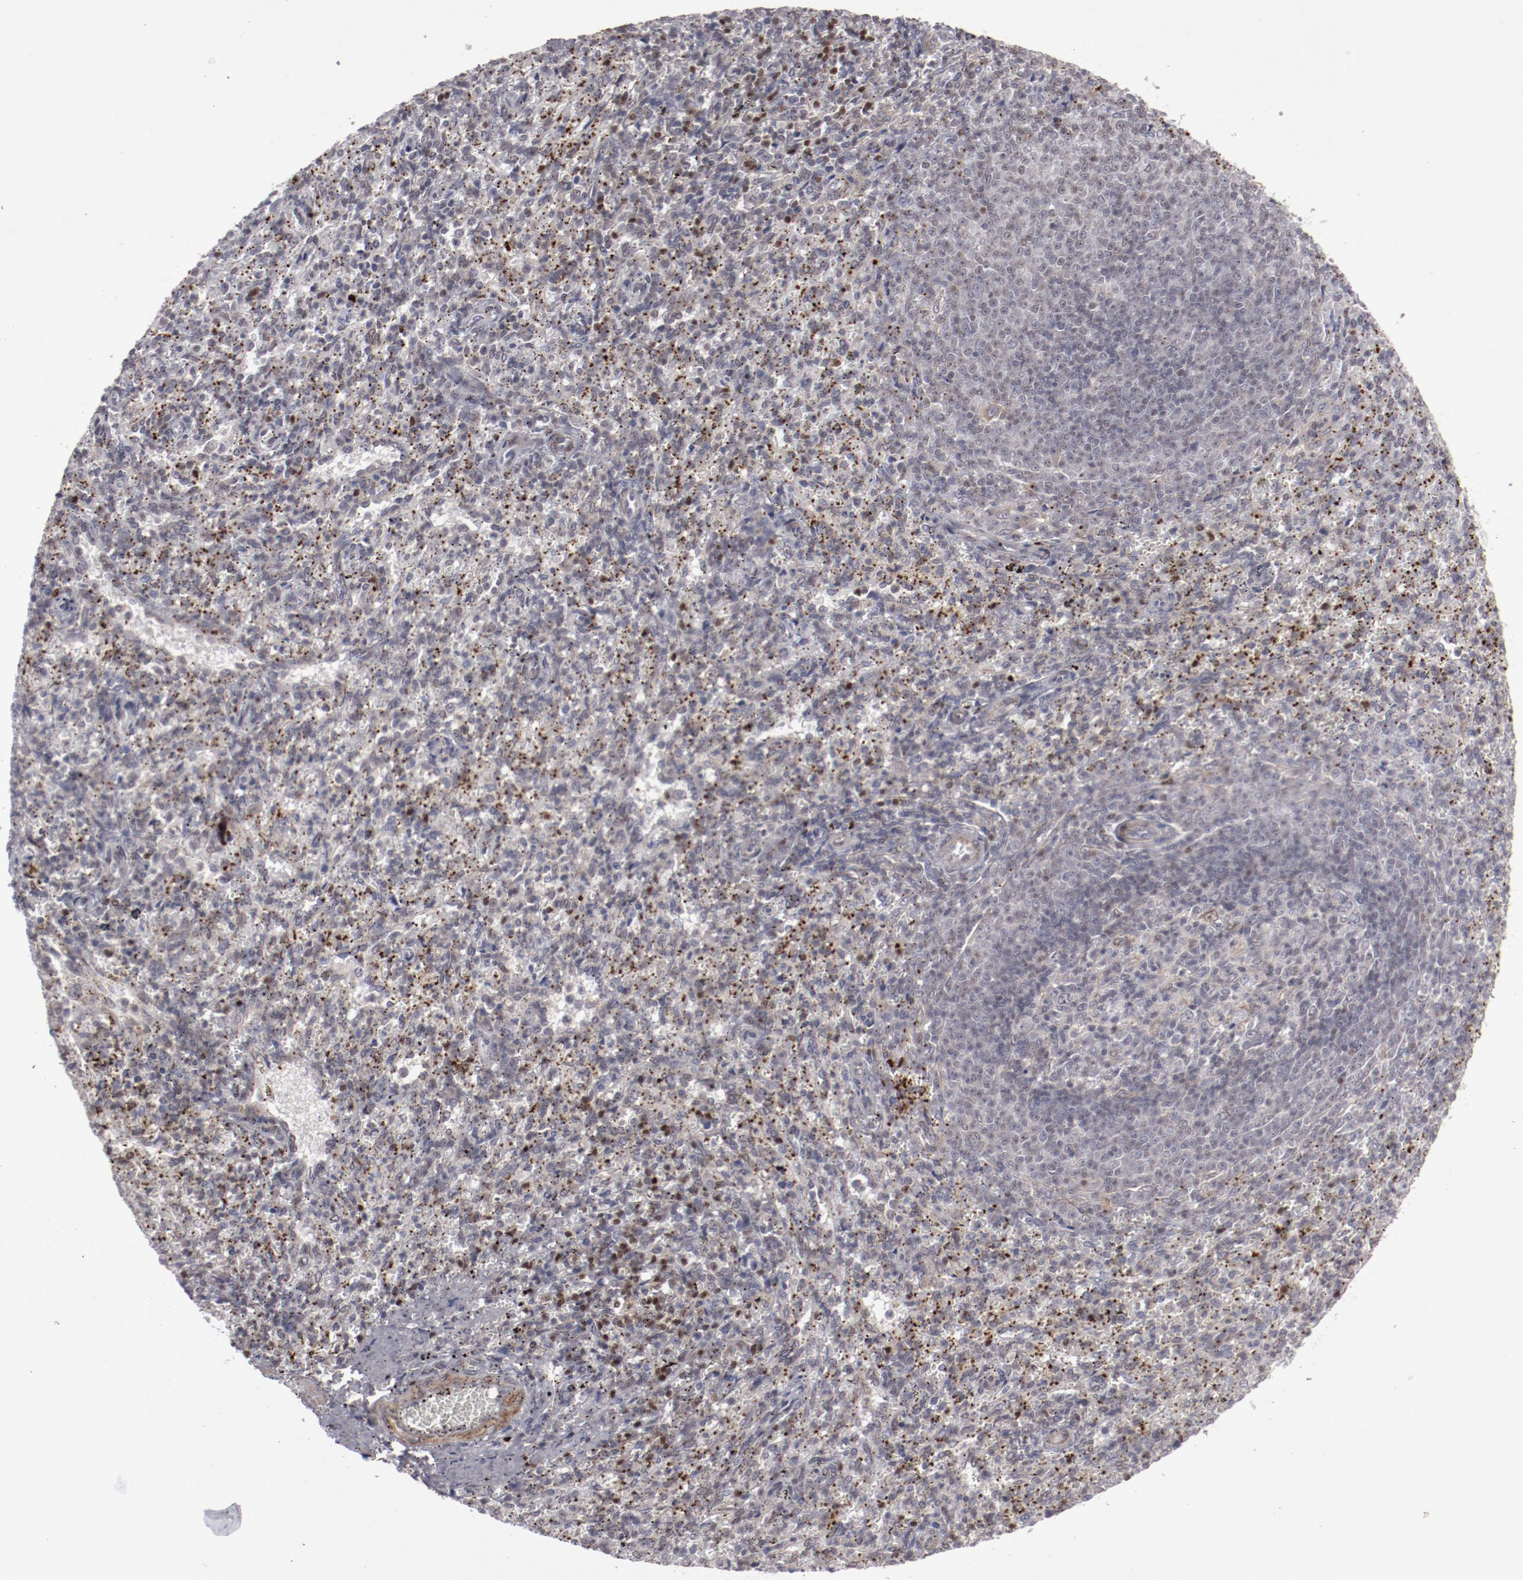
{"staining": {"intensity": "moderate", "quantity": "<25%", "location": "cytoplasmic/membranous,nuclear"}, "tissue": "spleen", "cell_type": "Cells in red pulp", "image_type": "normal", "snomed": [{"axis": "morphology", "description": "Normal tissue, NOS"}, {"axis": "topography", "description": "Spleen"}], "caption": "Spleen stained with a brown dye shows moderate cytoplasmic/membranous,nuclear positive staining in approximately <25% of cells in red pulp.", "gene": "LEF1", "patient": {"sex": "female", "age": 10}}